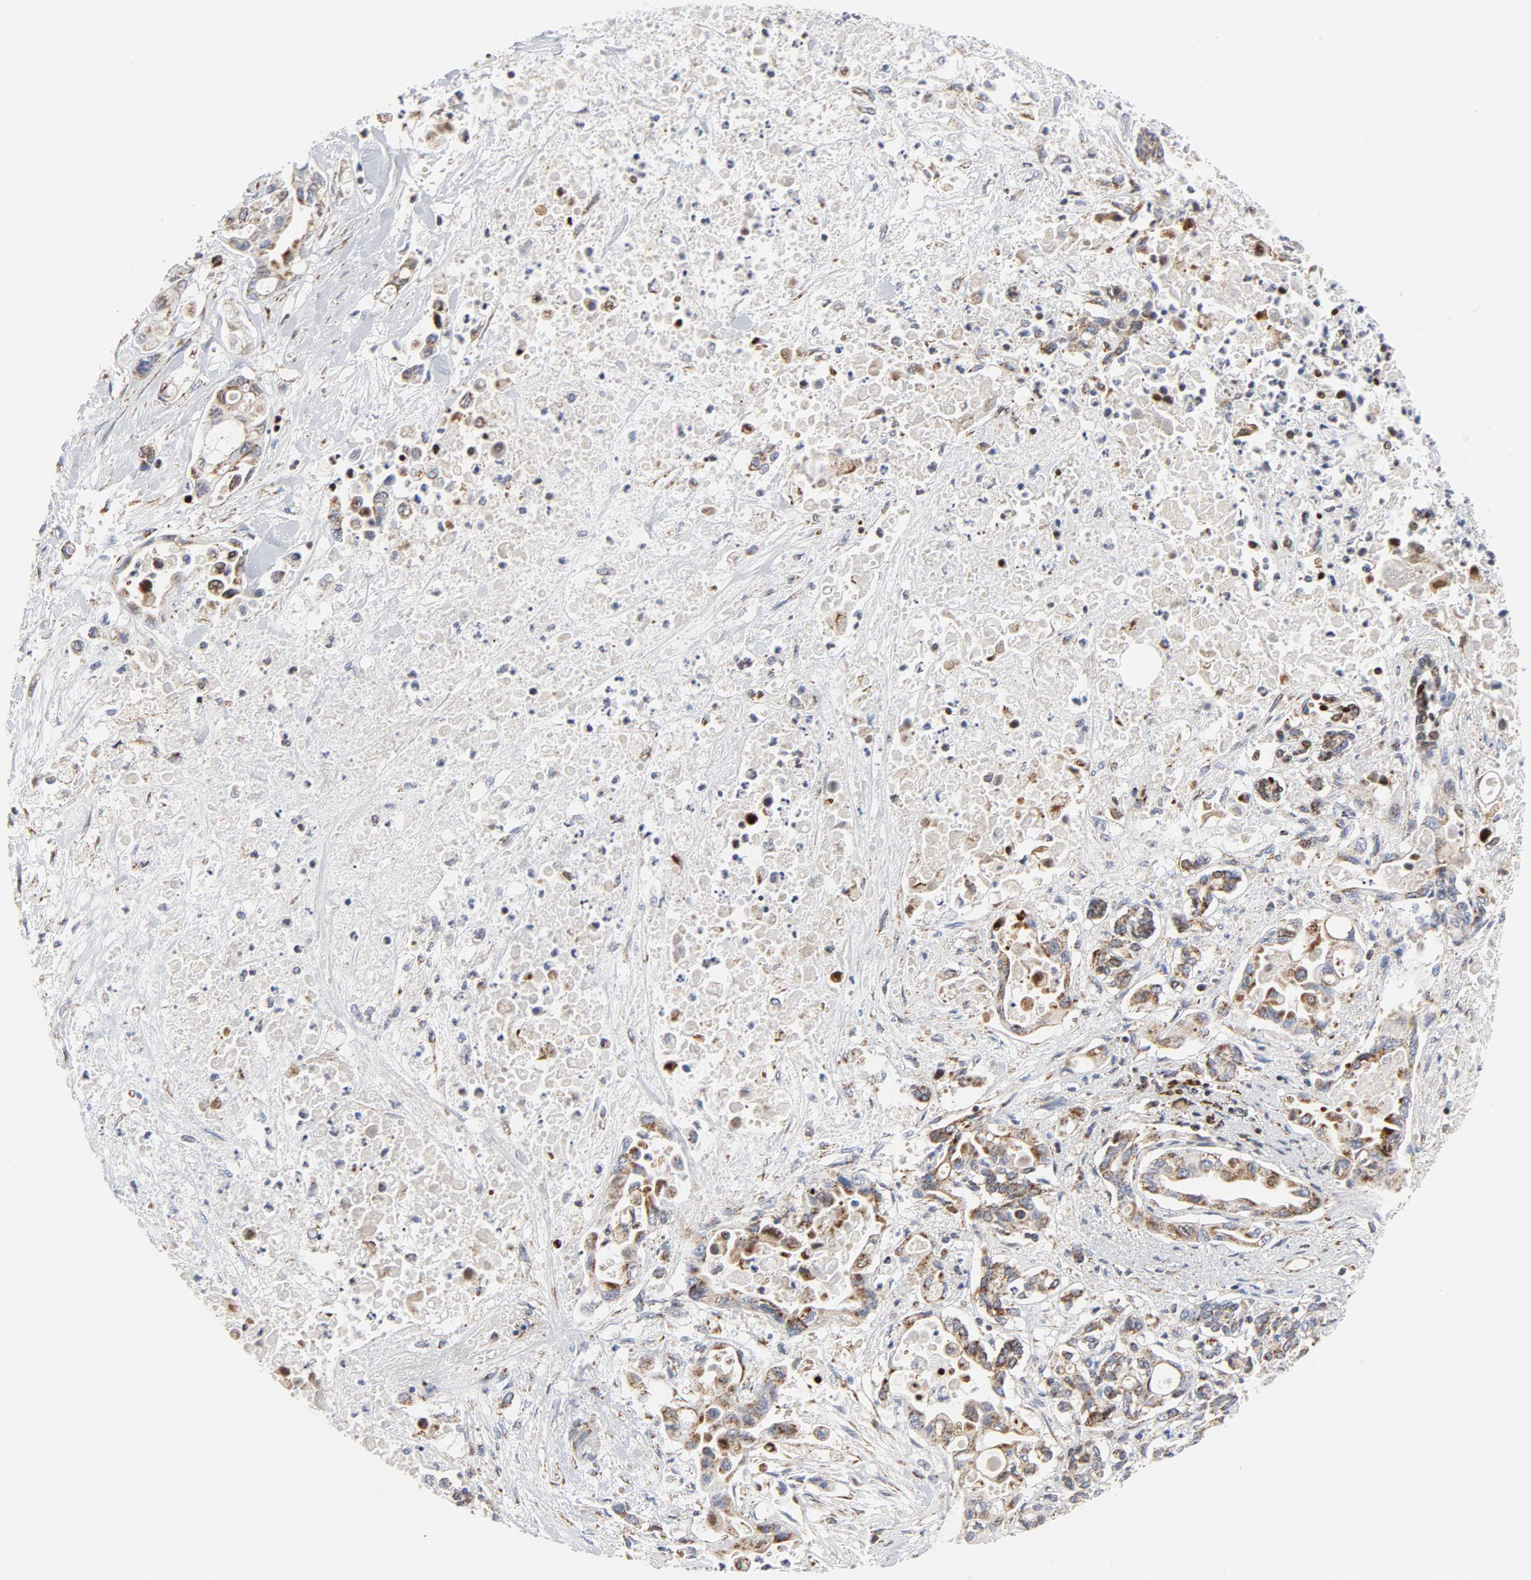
{"staining": {"intensity": "moderate", "quantity": ">75%", "location": "cytoplasmic/membranous"}, "tissue": "pancreatic cancer", "cell_type": "Tumor cells", "image_type": "cancer", "snomed": [{"axis": "morphology", "description": "Adenocarcinoma, NOS"}, {"axis": "topography", "description": "Pancreas"}], "caption": "This photomicrograph displays pancreatic adenocarcinoma stained with immunohistochemistry (IHC) to label a protein in brown. The cytoplasmic/membranous of tumor cells show moderate positivity for the protein. Nuclei are counter-stained blue.", "gene": "CYCS", "patient": {"sex": "female", "age": 57}}